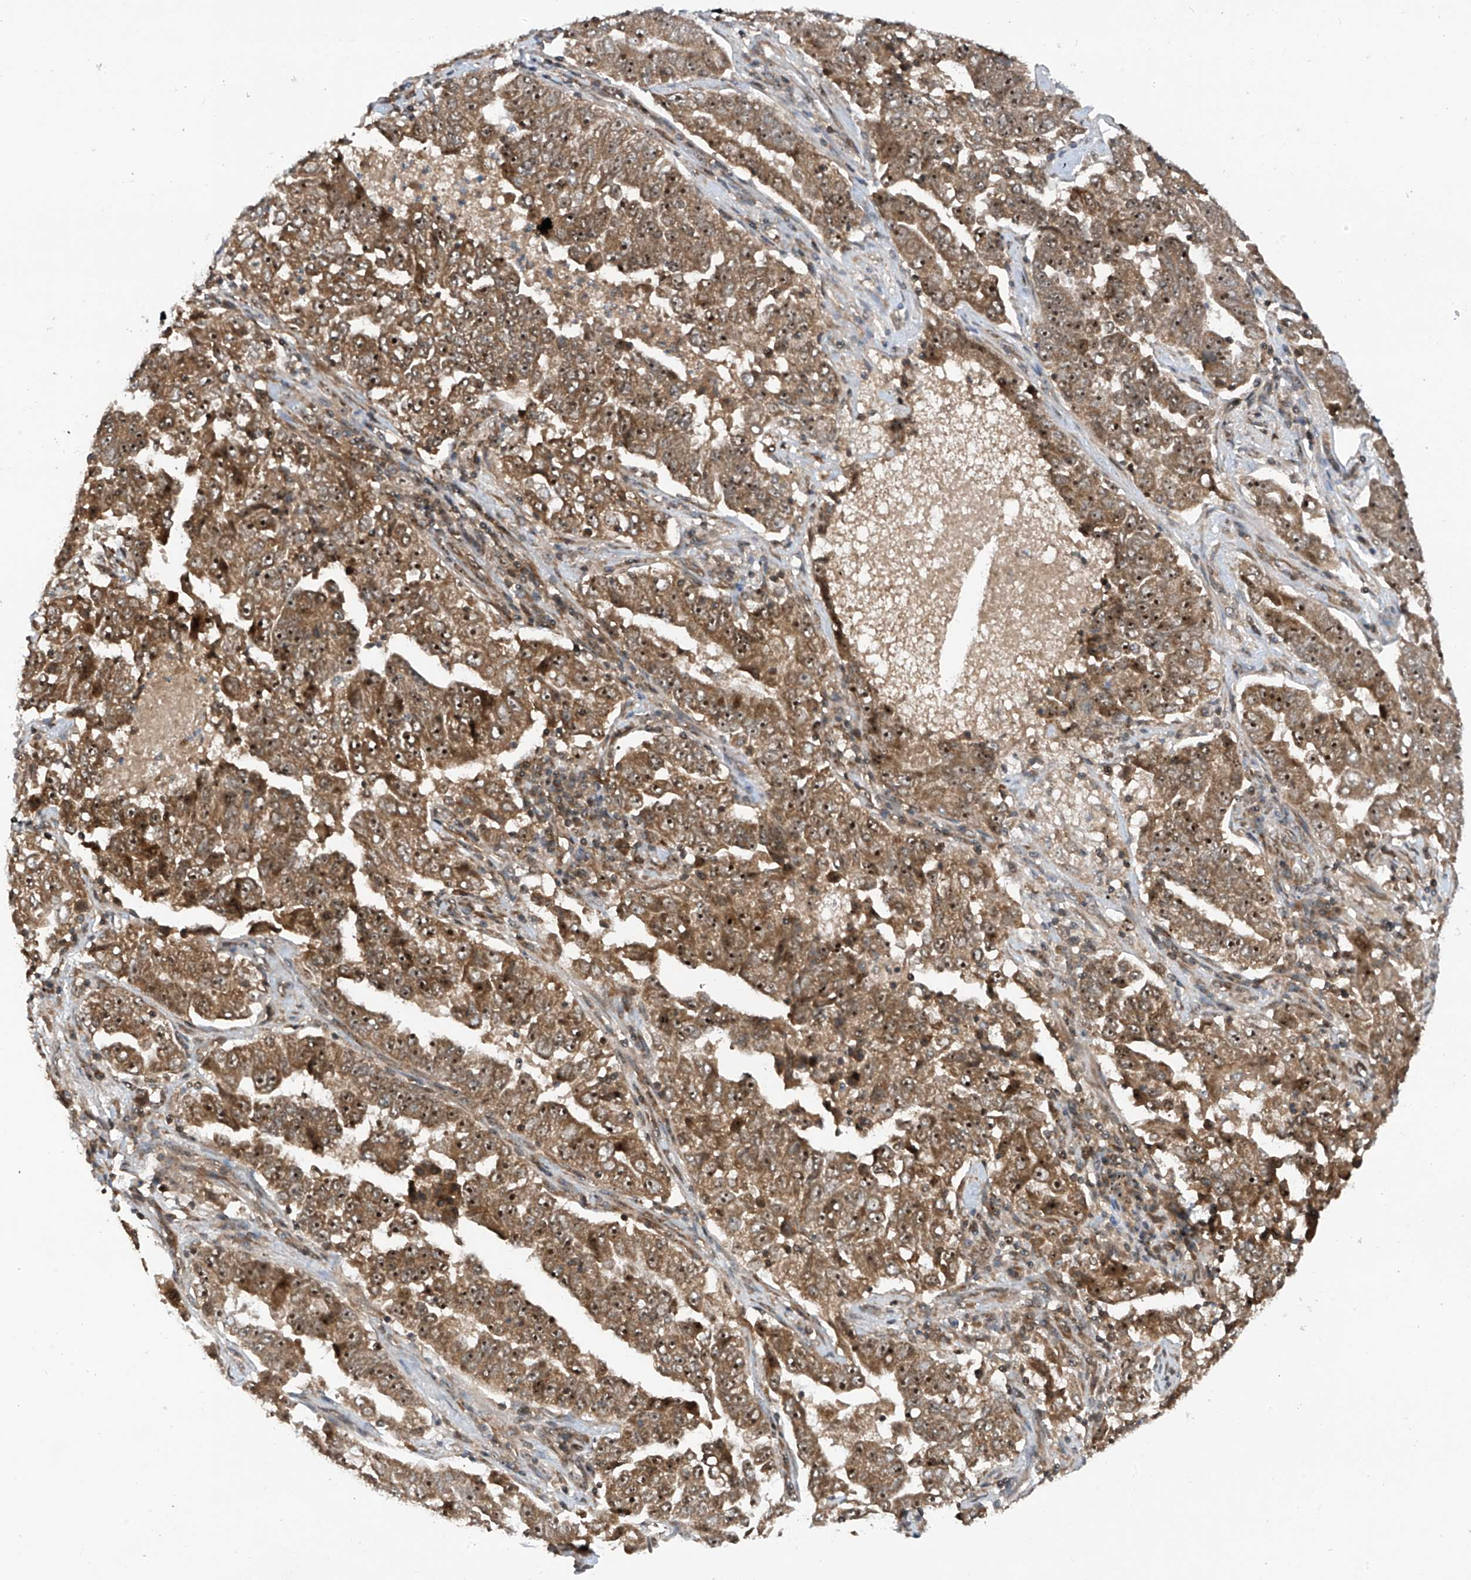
{"staining": {"intensity": "moderate", "quantity": ">75%", "location": "cytoplasmic/membranous,nuclear"}, "tissue": "lung cancer", "cell_type": "Tumor cells", "image_type": "cancer", "snomed": [{"axis": "morphology", "description": "Adenocarcinoma, NOS"}, {"axis": "topography", "description": "Lung"}], "caption": "Moderate cytoplasmic/membranous and nuclear positivity is seen in approximately >75% of tumor cells in lung cancer.", "gene": "C1orf131", "patient": {"sex": "female", "age": 51}}